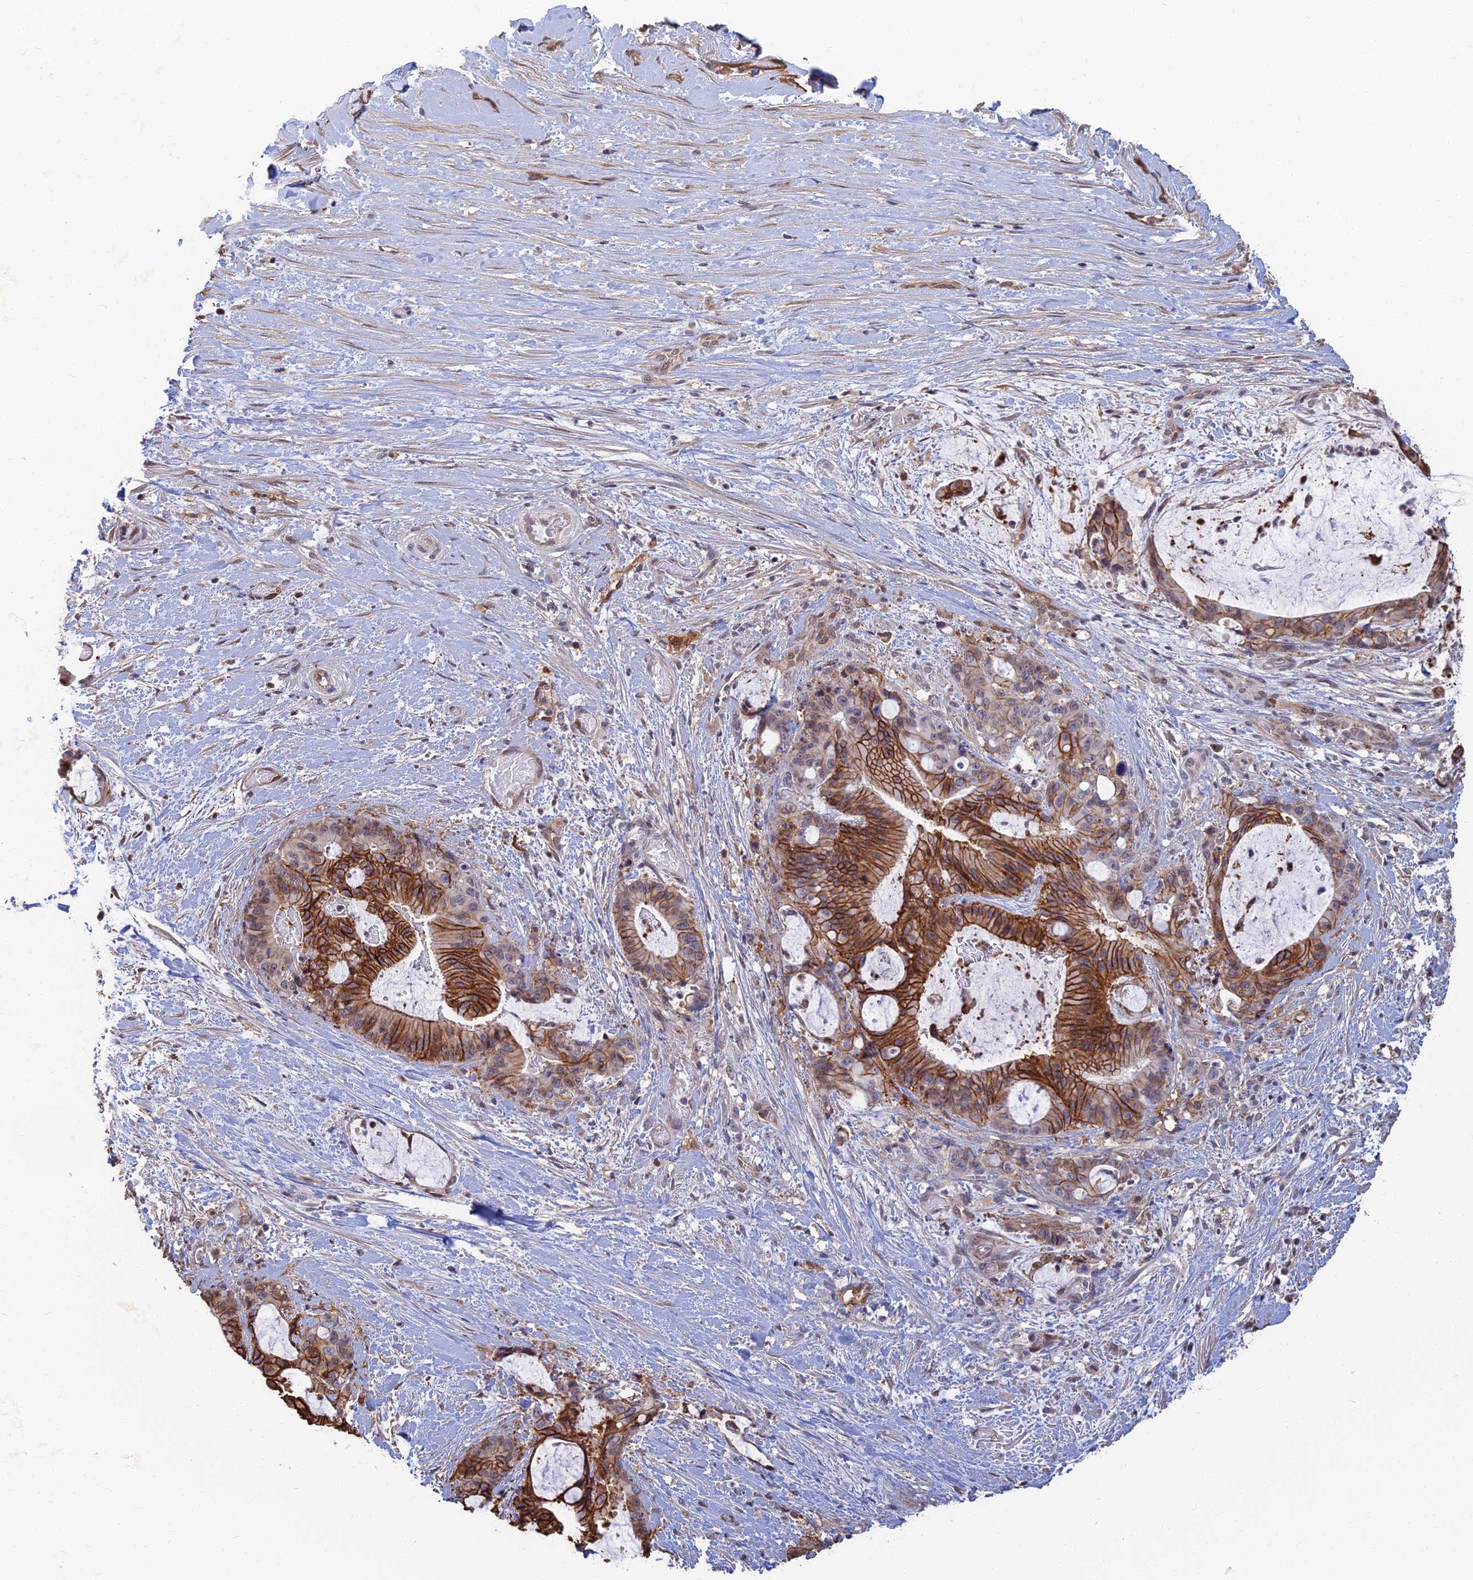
{"staining": {"intensity": "strong", "quantity": ">75%", "location": "cytoplasmic/membranous"}, "tissue": "liver cancer", "cell_type": "Tumor cells", "image_type": "cancer", "snomed": [{"axis": "morphology", "description": "Normal tissue, NOS"}, {"axis": "morphology", "description": "Cholangiocarcinoma"}, {"axis": "topography", "description": "Liver"}, {"axis": "topography", "description": "Peripheral nerve tissue"}], "caption": "Liver cholangiocarcinoma stained for a protein (brown) reveals strong cytoplasmic/membranous positive staining in about >75% of tumor cells.", "gene": "LRRN3", "patient": {"sex": "female", "age": 73}}